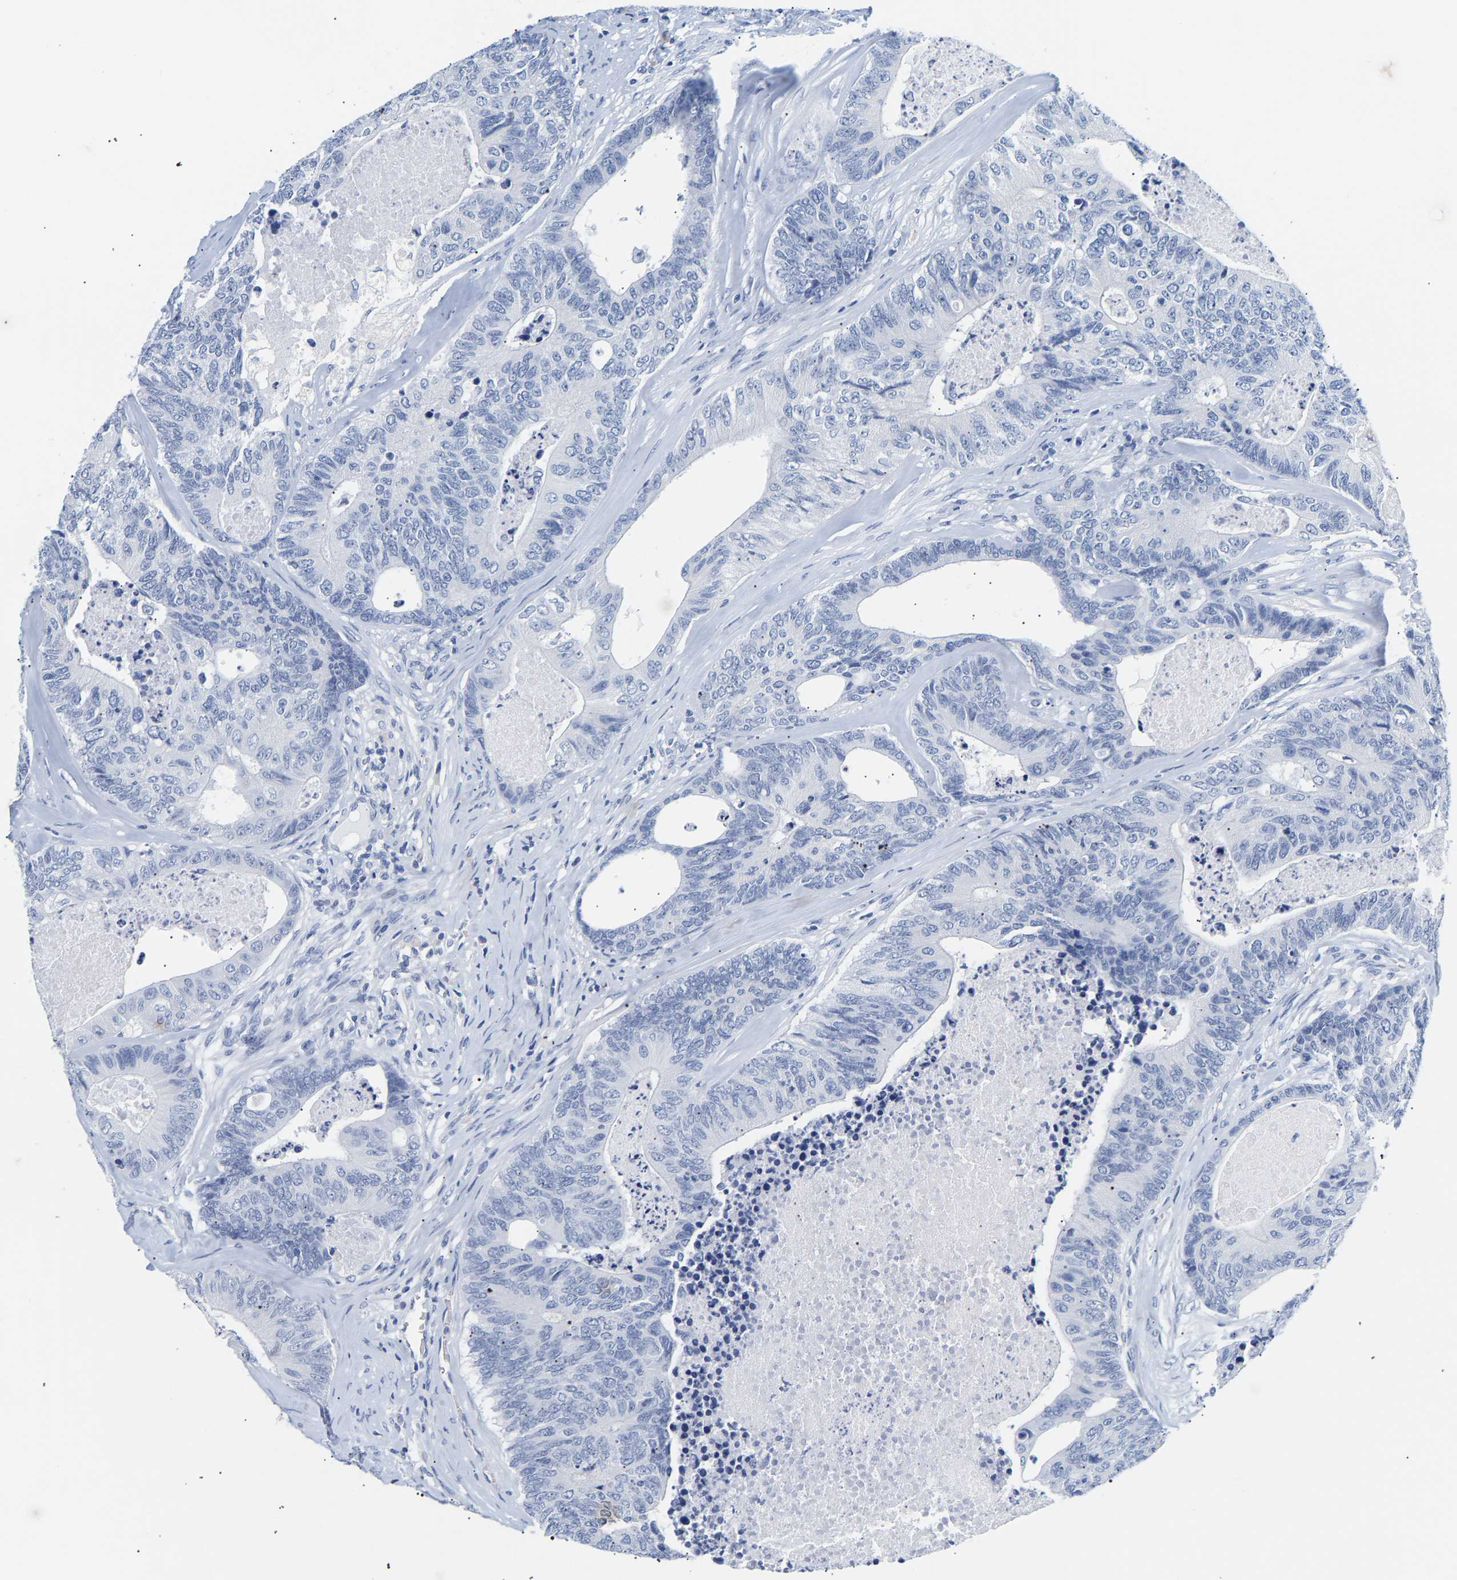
{"staining": {"intensity": "negative", "quantity": "none", "location": "none"}, "tissue": "colorectal cancer", "cell_type": "Tumor cells", "image_type": "cancer", "snomed": [{"axis": "morphology", "description": "Adenocarcinoma, NOS"}, {"axis": "topography", "description": "Colon"}], "caption": "Immunohistochemistry (IHC) of colorectal cancer demonstrates no expression in tumor cells.", "gene": "SPINK2", "patient": {"sex": "female", "age": 67}}